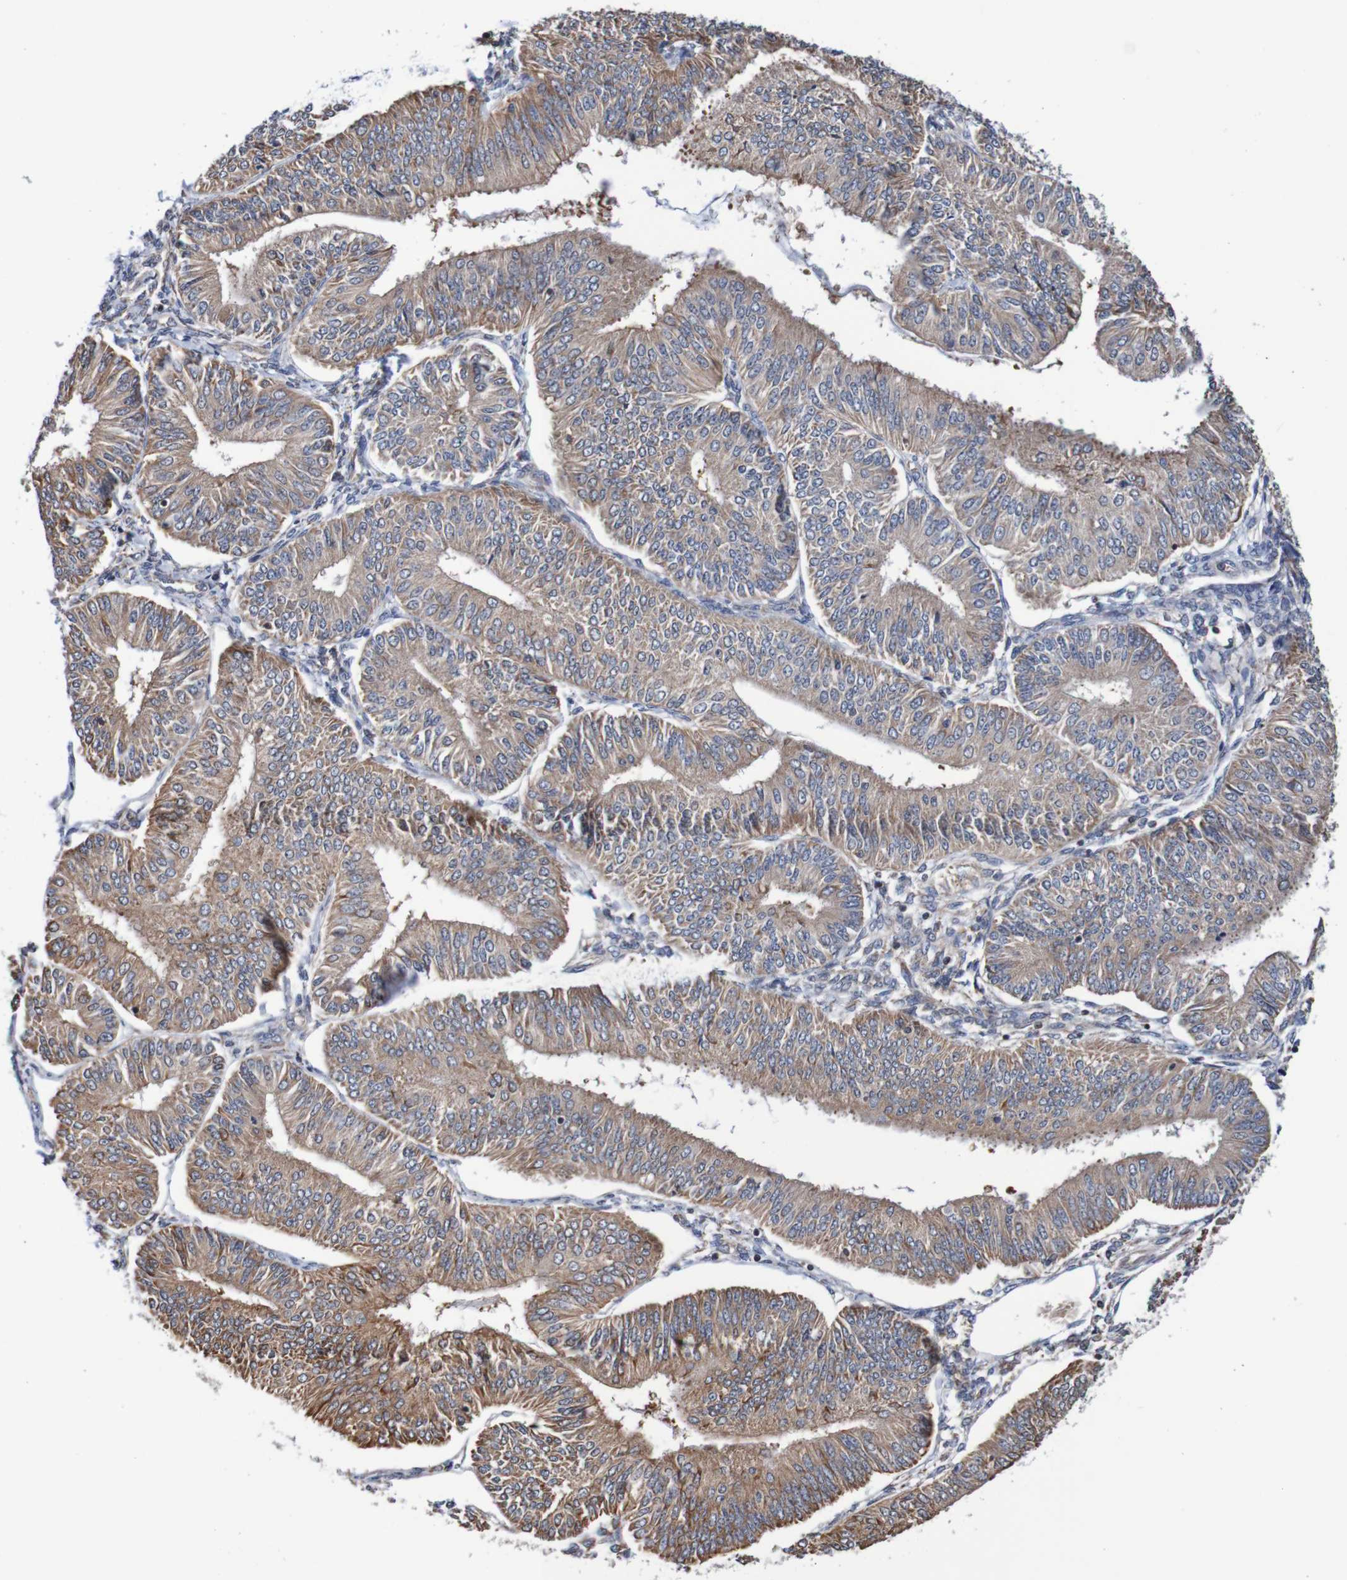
{"staining": {"intensity": "moderate", "quantity": ">75%", "location": "cytoplasmic/membranous"}, "tissue": "endometrial cancer", "cell_type": "Tumor cells", "image_type": "cancer", "snomed": [{"axis": "morphology", "description": "Adenocarcinoma, NOS"}, {"axis": "topography", "description": "Endometrium"}], "caption": "Adenocarcinoma (endometrial) tissue demonstrates moderate cytoplasmic/membranous expression in about >75% of tumor cells", "gene": "AXIN1", "patient": {"sex": "female", "age": 58}}